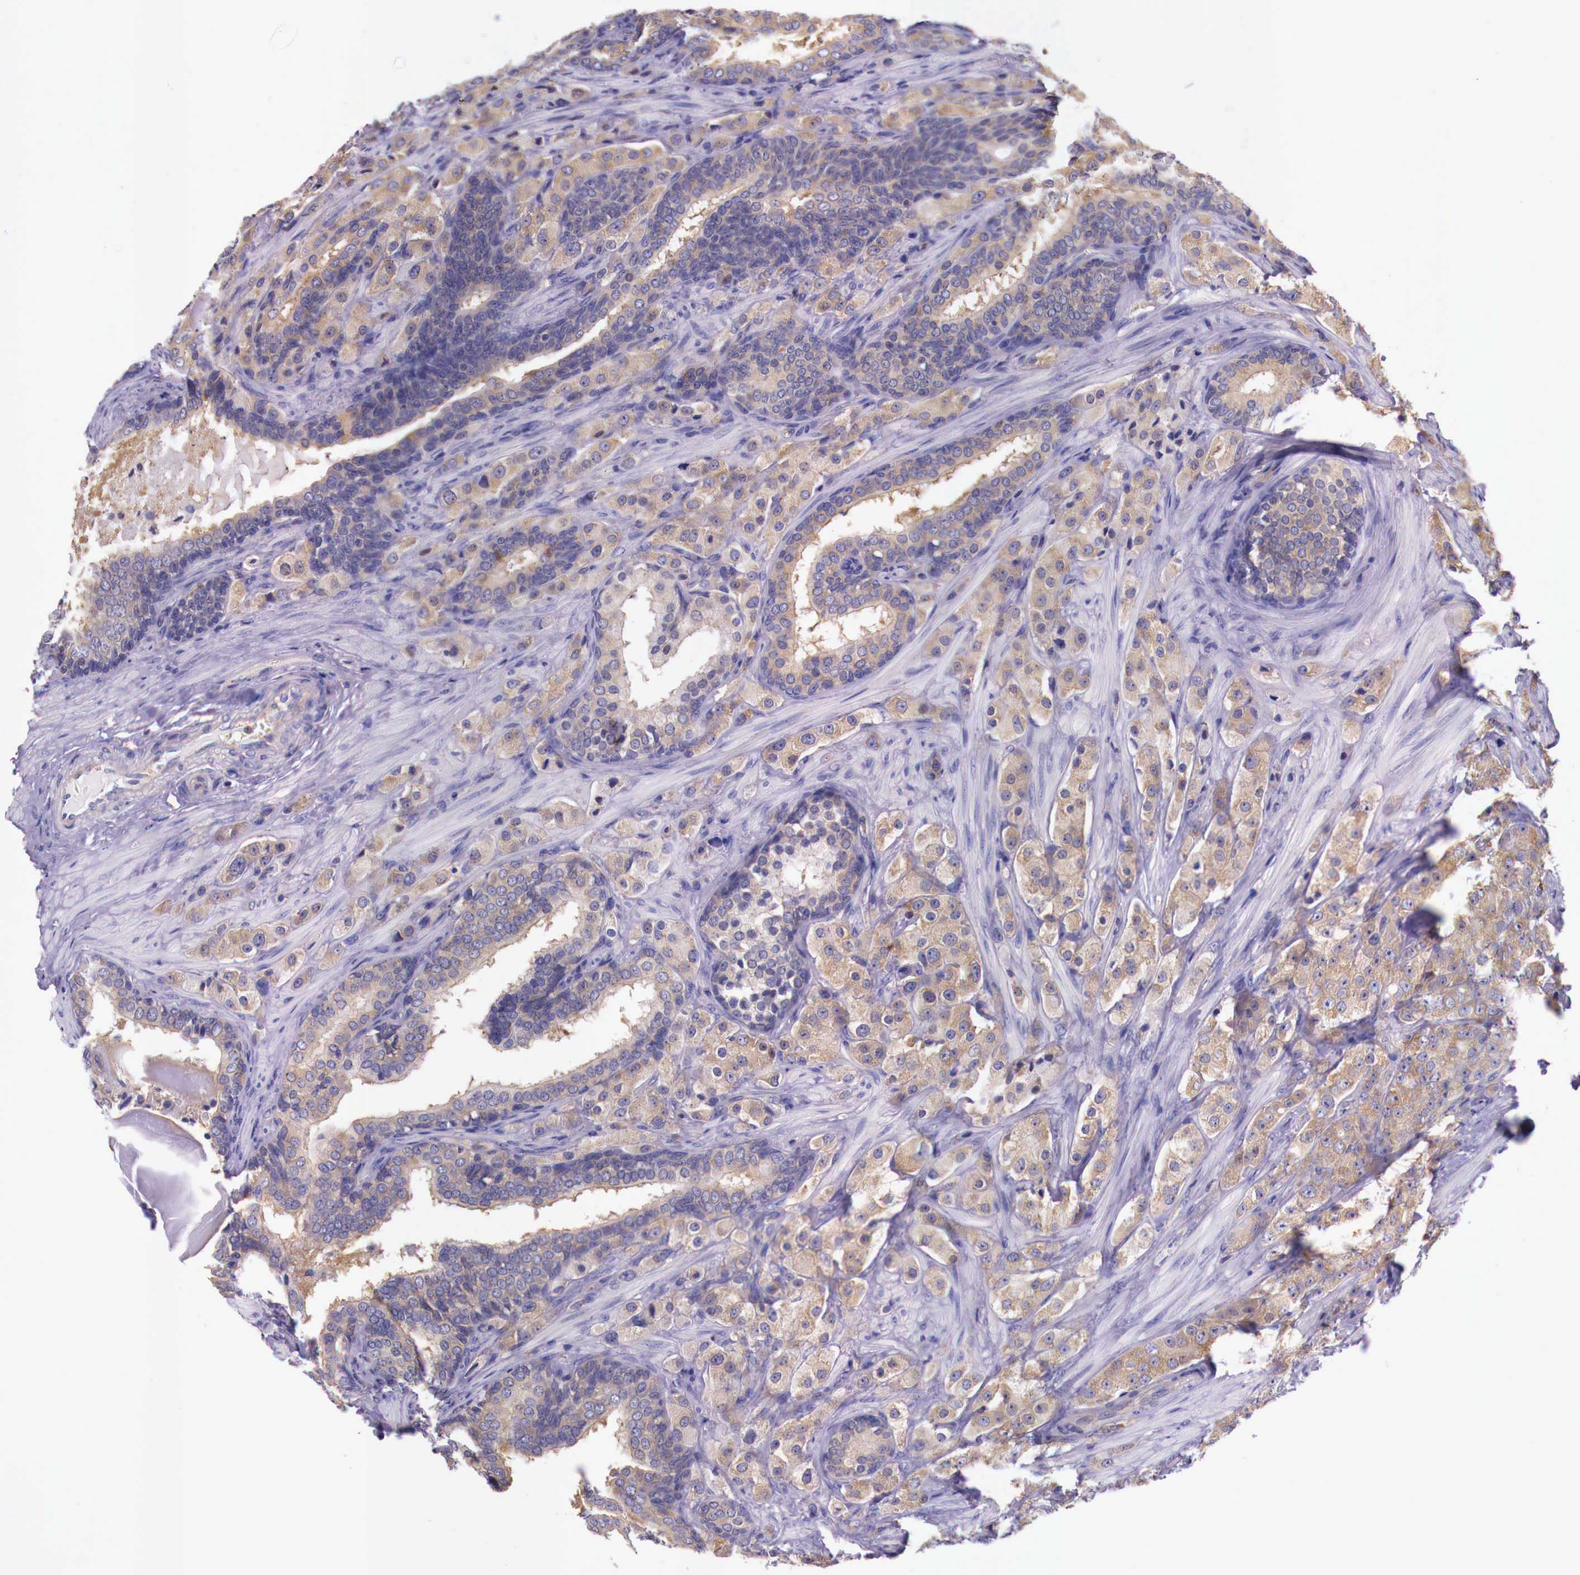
{"staining": {"intensity": "weak", "quantity": ">75%", "location": "cytoplasmic/membranous"}, "tissue": "prostate cancer", "cell_type": "Tumor cells", "image_type": "cancer", "snomed": [{"axis": "morphology", "description": "Adenocarcinoma, Medium grade"}, {"axis": "topography", "description": "Prostate"}], "caption": "This micrograph exhibits immunohistochemistry staining of human prostate adenocarcinoma (medium-grade), with low weak cytoplasmic/membranous positivity in approximately >75% of tumor cells.", "gene": "GRIPAP1", "patient": {"sex": "male", "age": 70}}